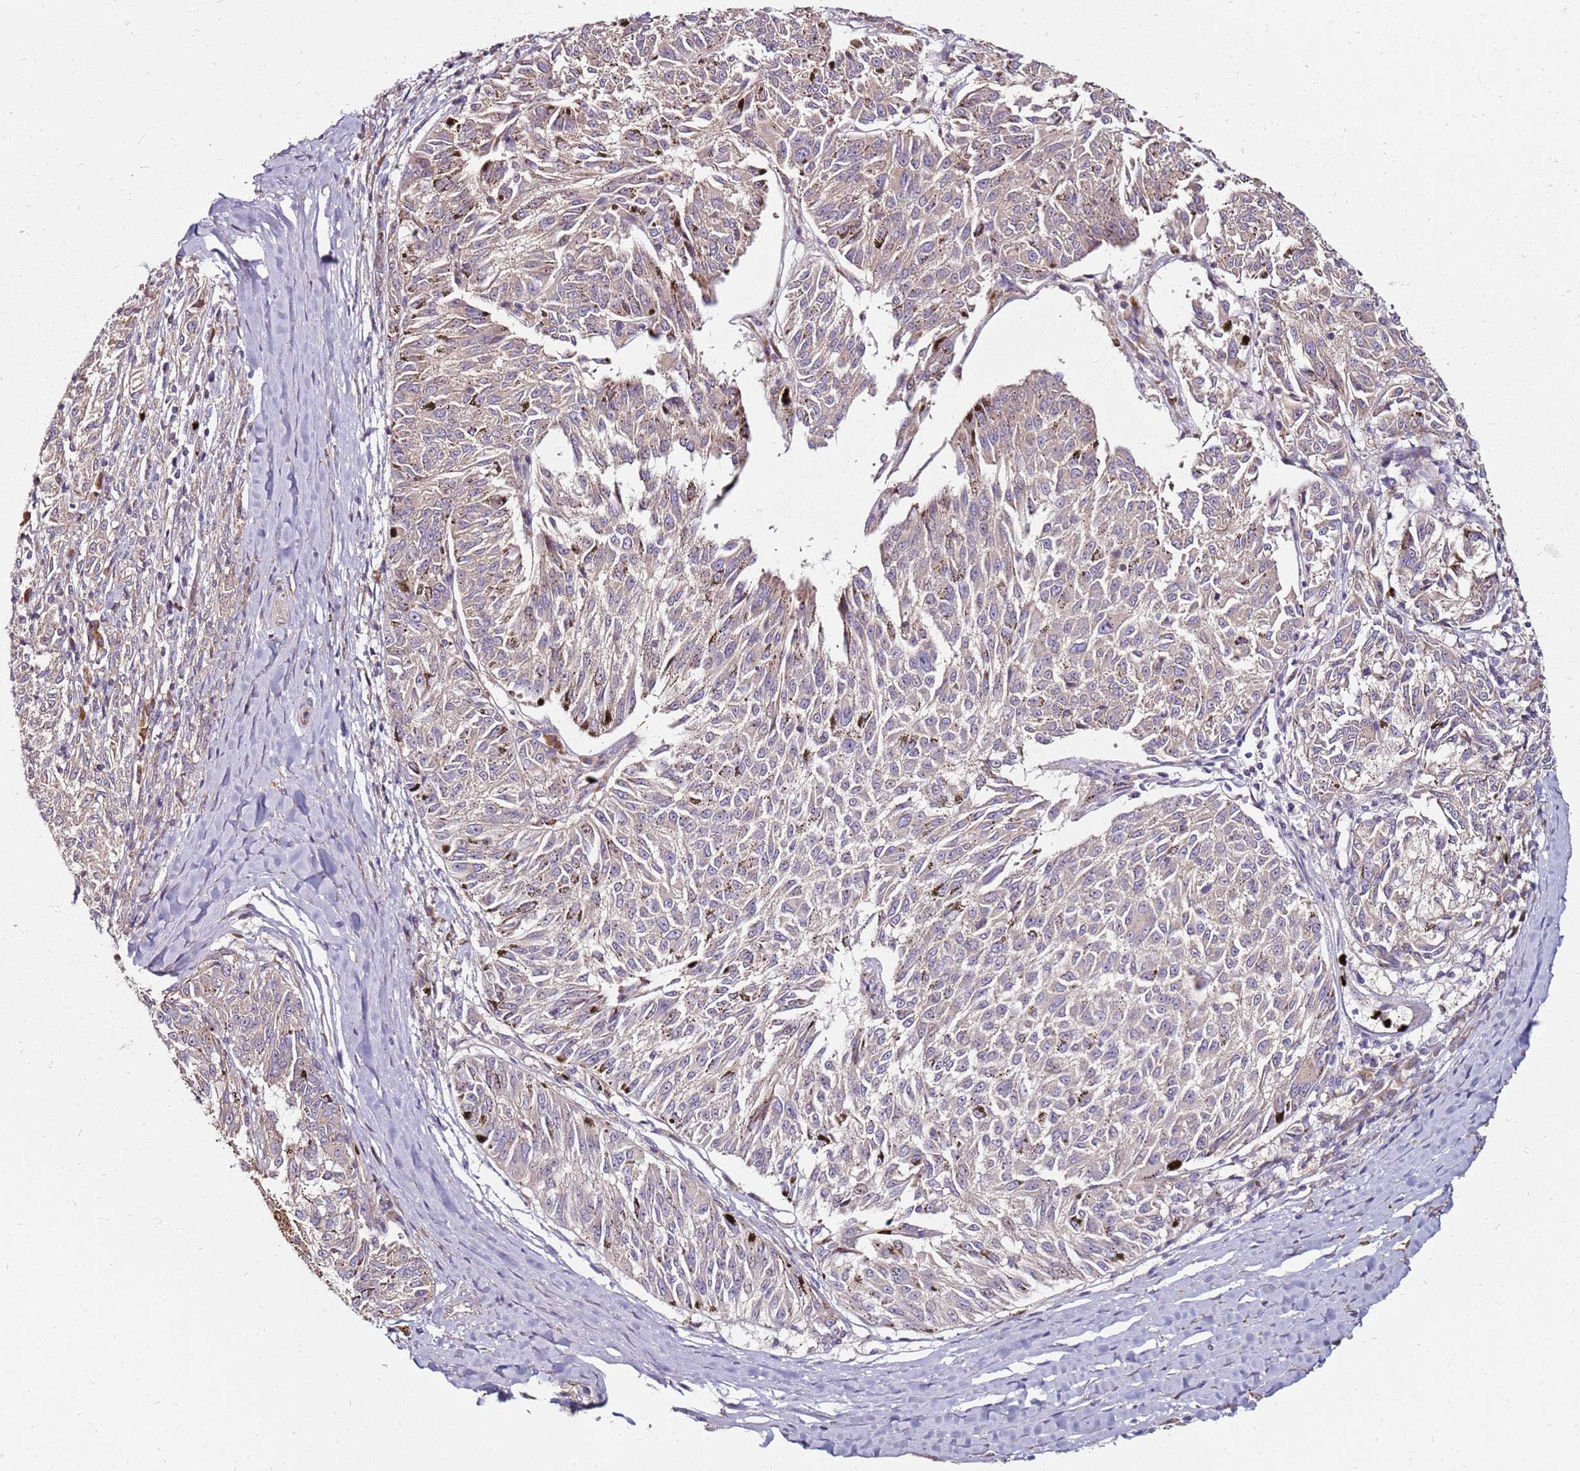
{"staining": {"intensity": "negative", "quantity": "none", "location": "none"}, "tissue": "melanoma", "cell_type": "Tumor cells", "image_type": "cancer", "snomed": [{"axis": "morphology", "description": "Malignant melanoma, NOS"}, {"axis": "topography", "description": "Skin"}], "caption": "The micrograph reveals no significant positivity in tumor cells of melanoma.", "gene": "RNF11", "patient": {"sex": "female", "age": 72}}